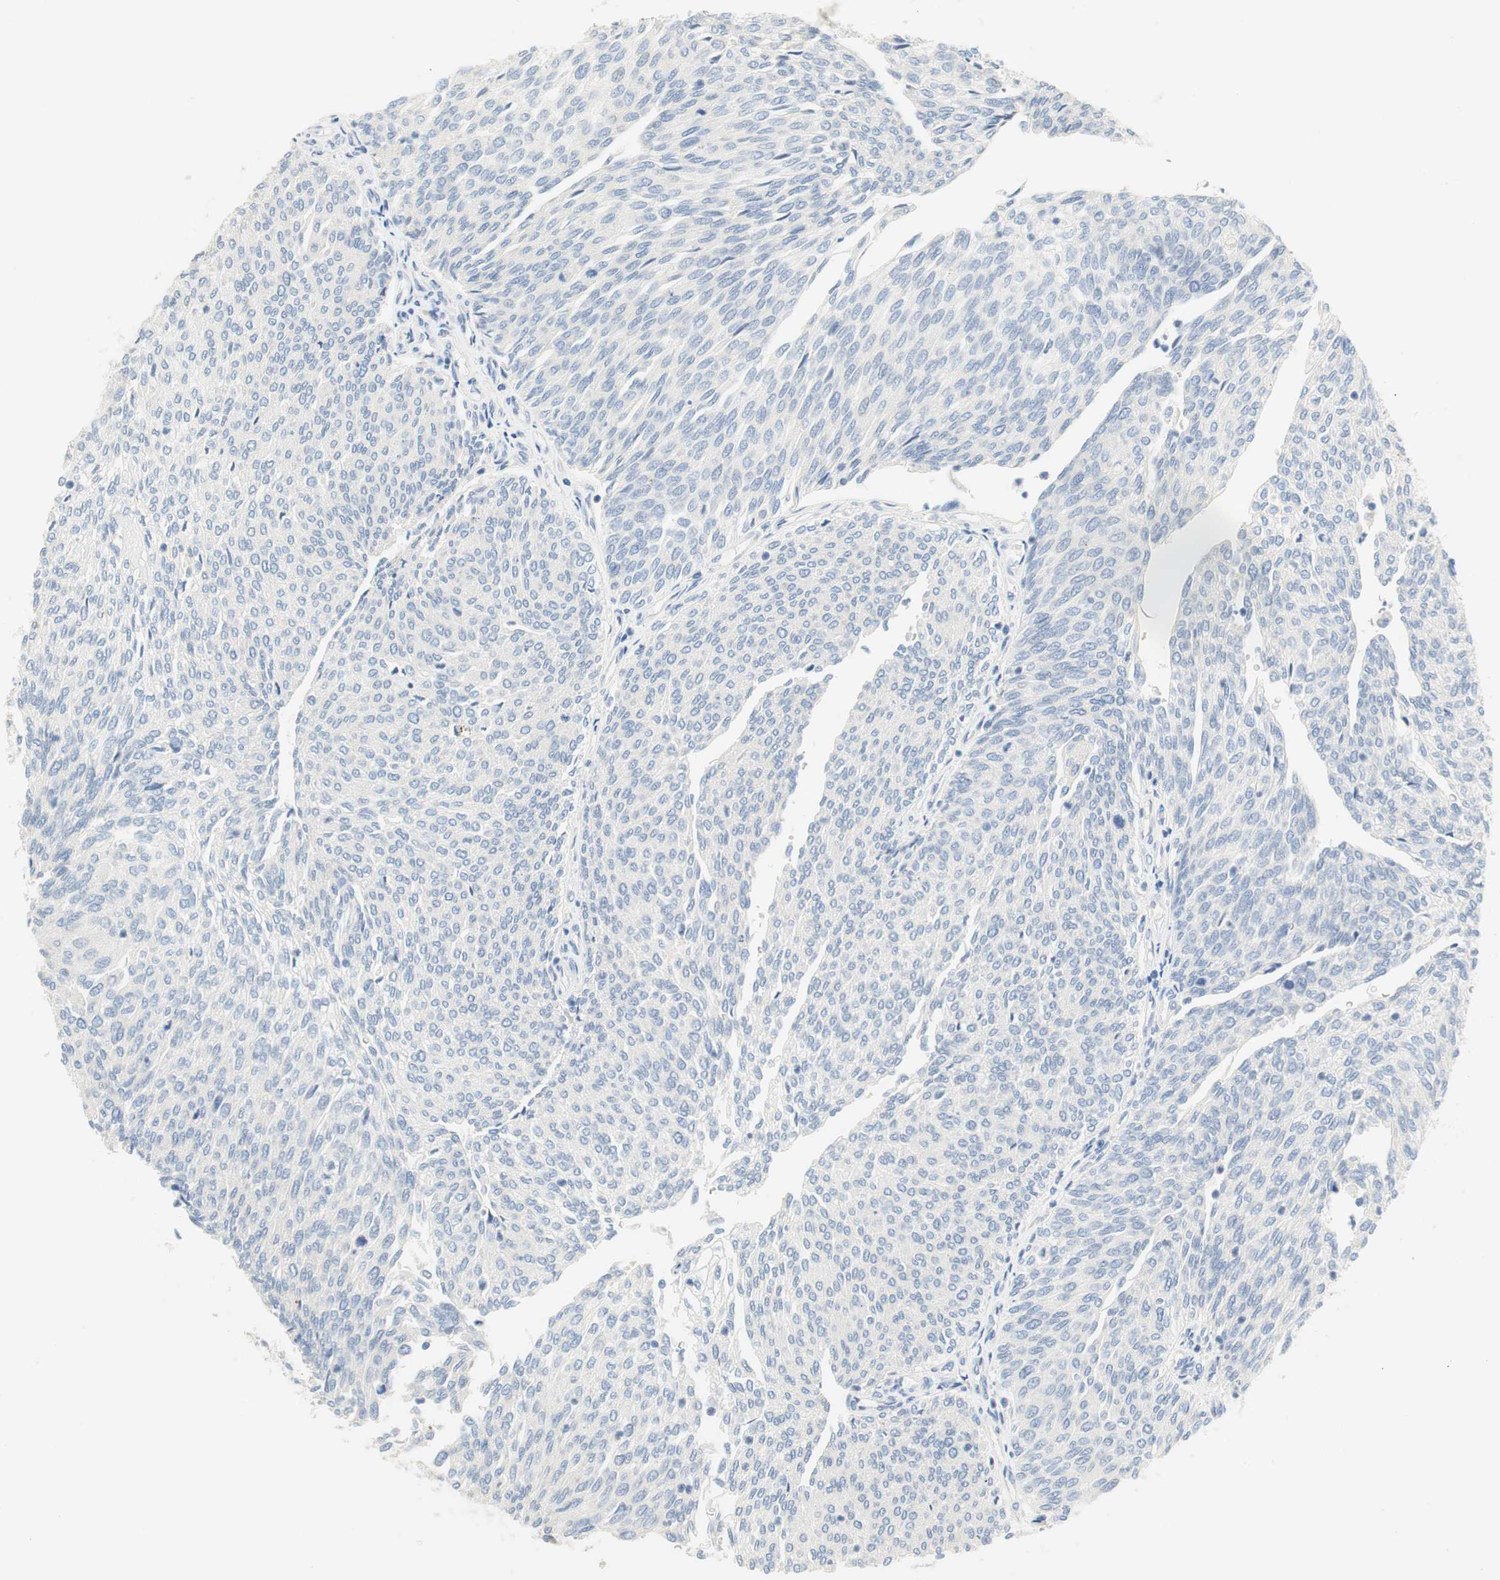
{"staining": {"intensity": "negative", "quantity": "none", "location": "none"}, "tissue": "urothelial cancer", "cell_type": "Tumor cells", "image_type": "cancer", "snomed": [{"axis": "morphology", "description": "Urothelial carcinoma, Low grade"}, {"axis": "topography", "description": "Urinary bladder"}], "caption": "Immunohistochemical staining of human low-grade urothelial carcinoma shows no significant positivity in tumor cells.", "gene": "CCM2L", "patient": {"sex": "female", "age": 79}}